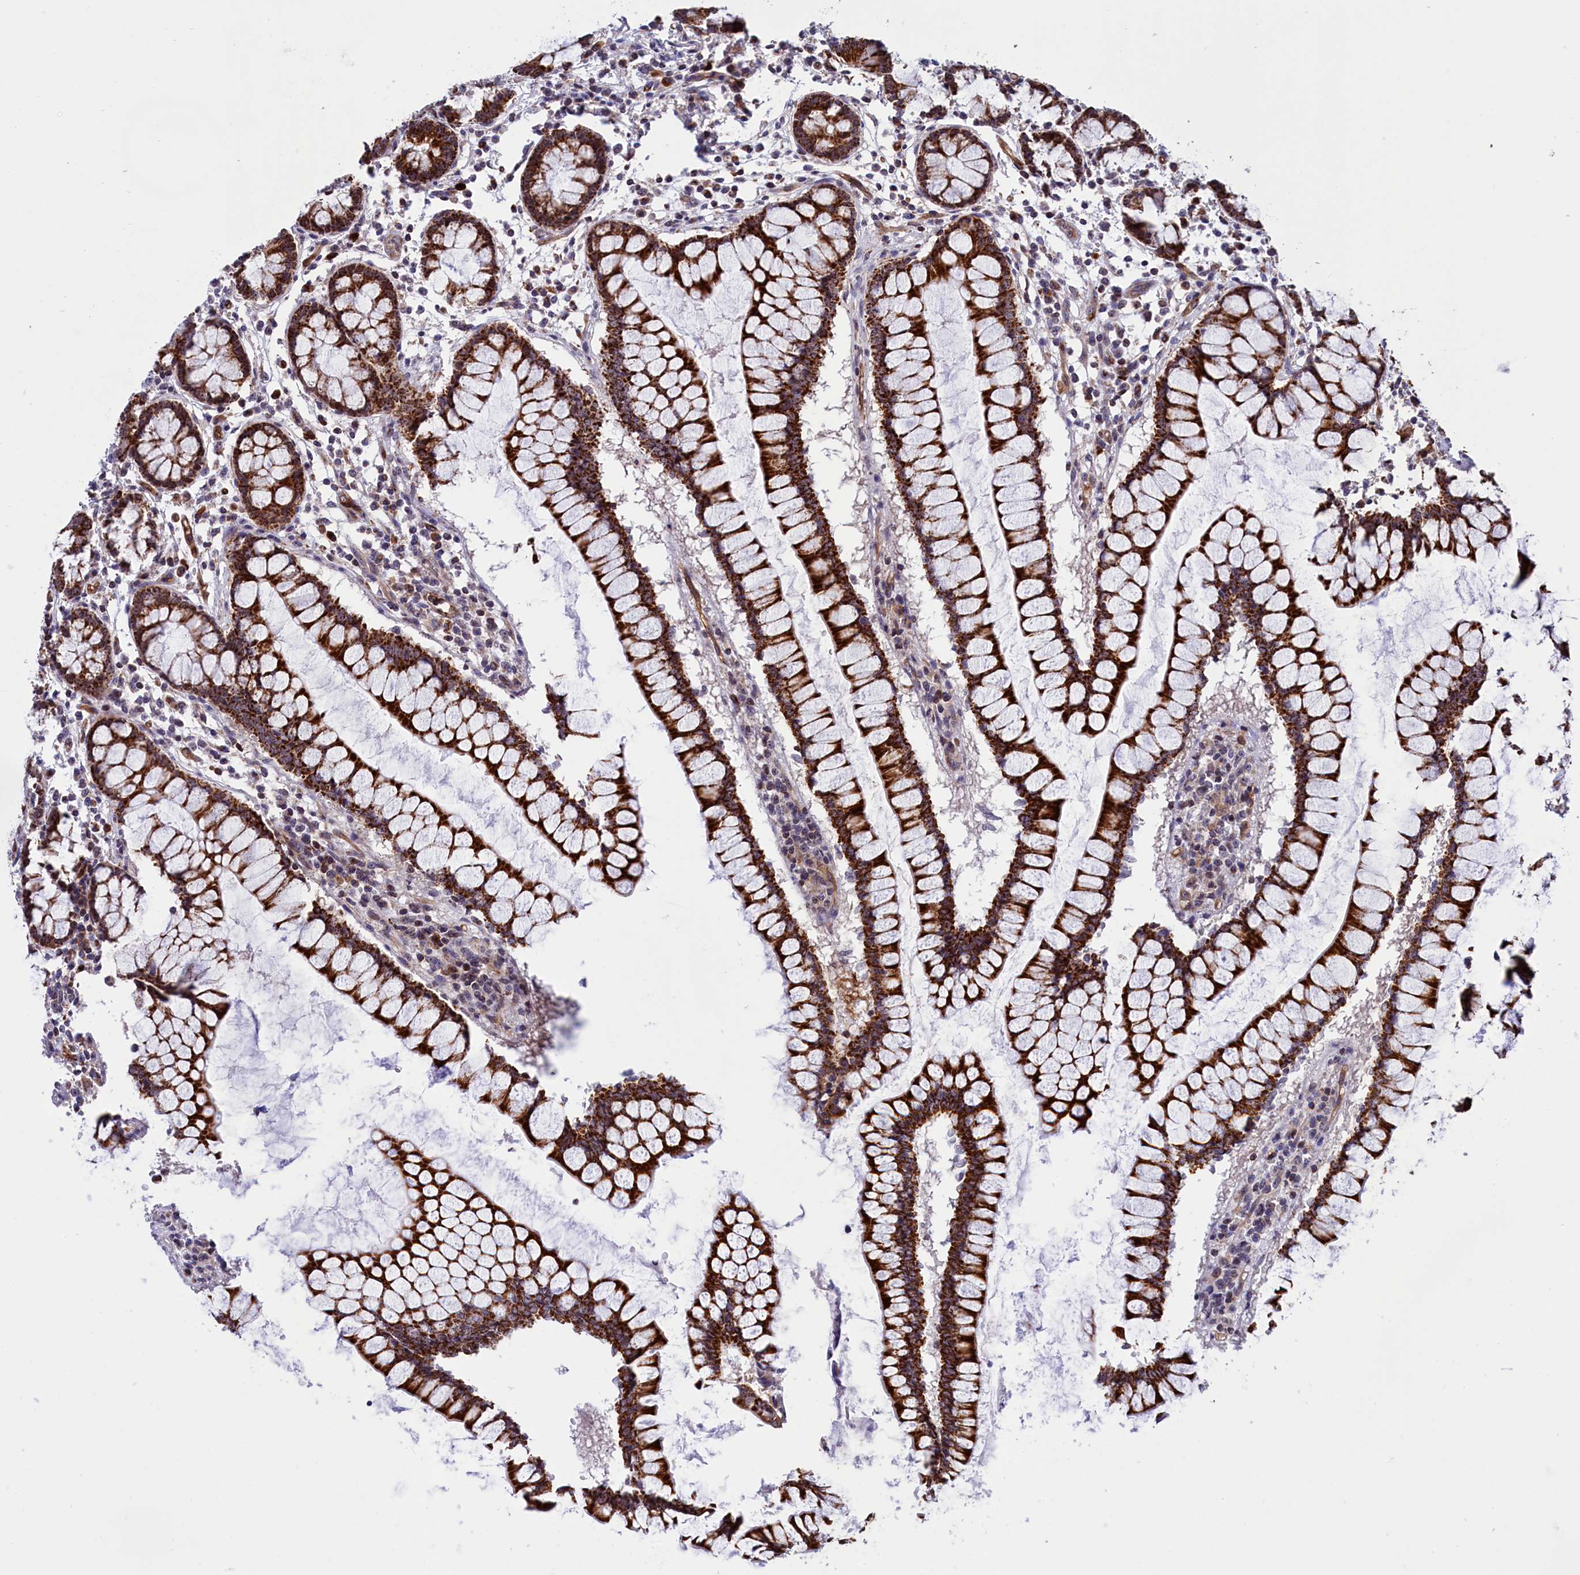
{"staining": {"intensity": "weak", "quantity": ">75%", "location": "cytoplasmic/membranous"}, "tissue": "colon", "cell_type": "Endothelial cells", "image_type": "normal", "snomed": [{"axis": "morphology", "description": "Normal tissue, NOS"}, {"axis": "morphology", "description": "Adenocarcinoma, NOS"}, {"axis": "topography", "description": "Colon"}], "caption": "The micrograph demonstrates staining of normal colon, revealing weak cytoplasmic/membranous protein positivity (brown color) within endothelial cells. Nuclei are stained in blue.", "gene": "MPND", "patient": {"sex": "female", "age": 55}}